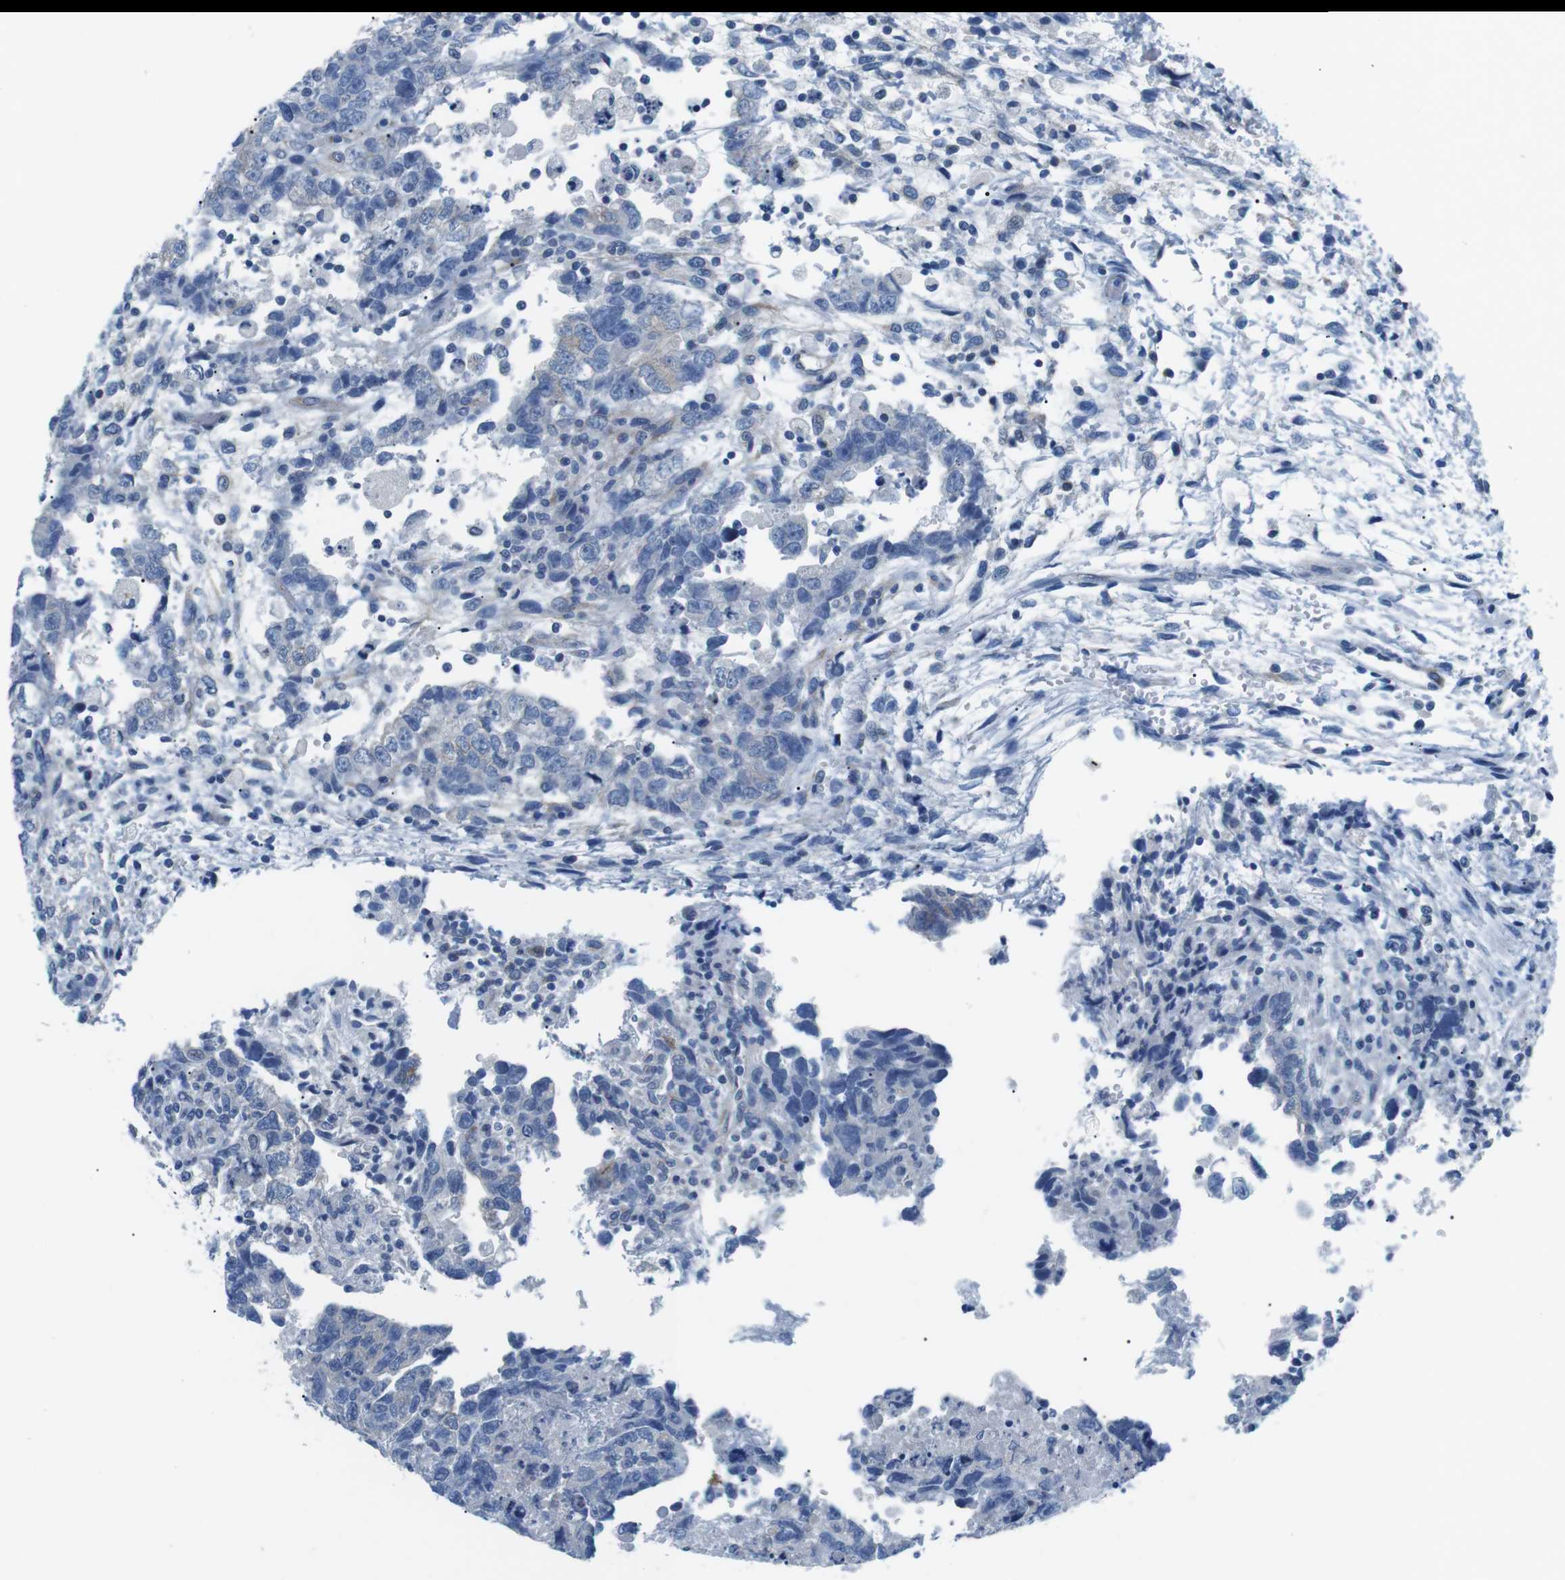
{"staining": {"intensity": "negative", "quantity": "none", "location": "none"}, "tissue": "testis cancer", "cell_type": "Tumor cells", "image_type": "cancer", "snomed": [{"axis": "morphology", "description": "Carcinoma, Embryonal, NOS"}, {"axis": "topography", "description": "Testis"}], "caption": "Testis cancer (embryonal carcinoma) was stained to show a protein in brown. There is no significant positivity in tumor cells.", "gene": "MUC2", "patient": {"sex": "male", "age": 36}}